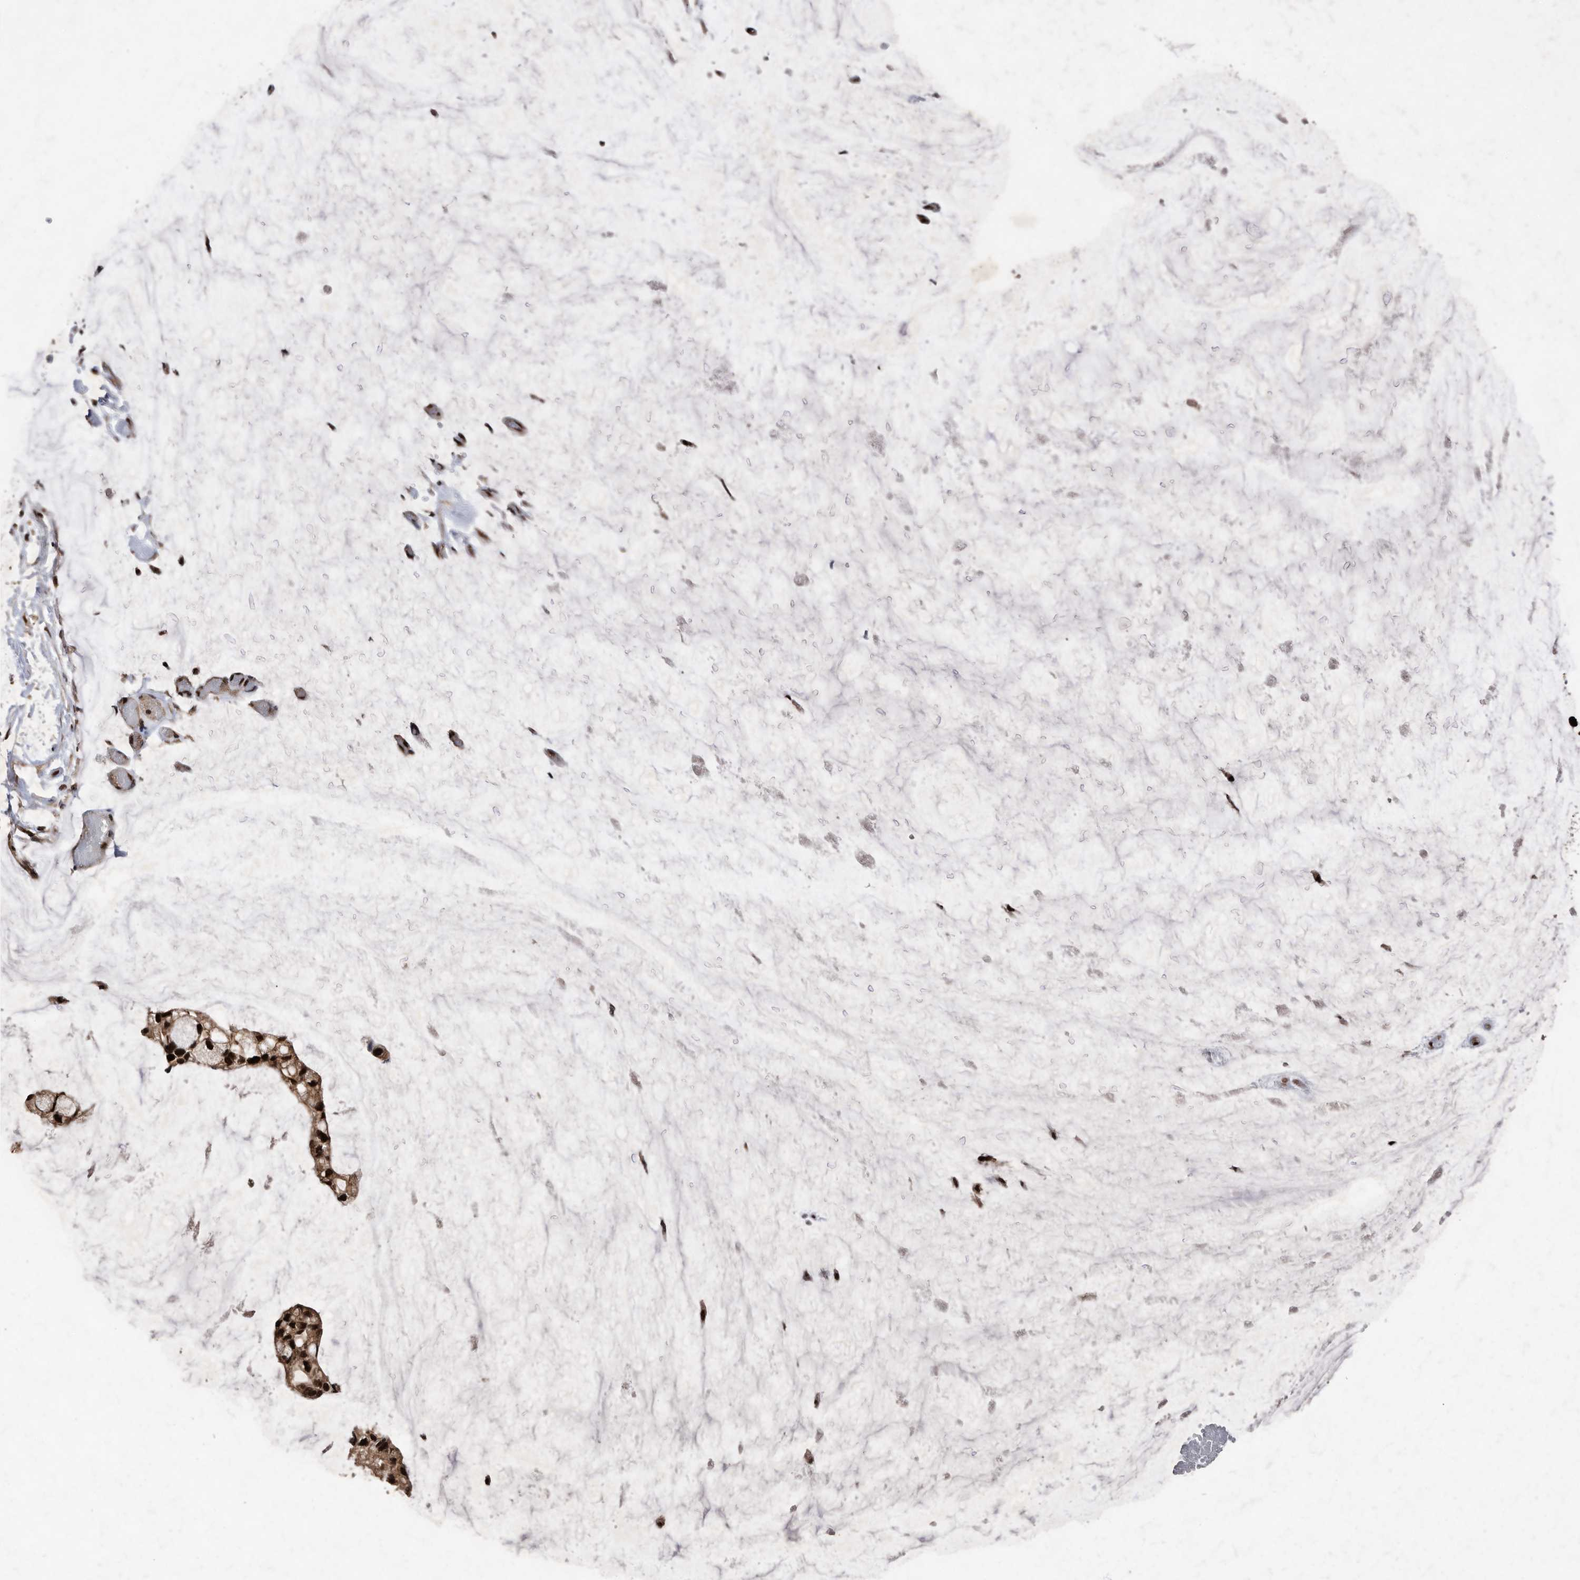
{"staining": {"intensity": "strong", "quantity": ">75%", "location": "cytoplasmic/membranous,nuclear"}, "tissue": "ovarian cancer", "cell_type": "Tumor cells", "image_type": "cancer", "snomed": [{"axis": "morphology", "description": "Cystadenocarcinoma, mucinous, NOS"}, {"axis": "topography", "description": "Ovary"}], "caption": "Ovarian cancer (mucinous cystadenocarcinoma) stained with a protein marker reveals strong staining in tumor cells.", "gene": "RAD23B", "patient": {"sex": "female", "age": 39}}